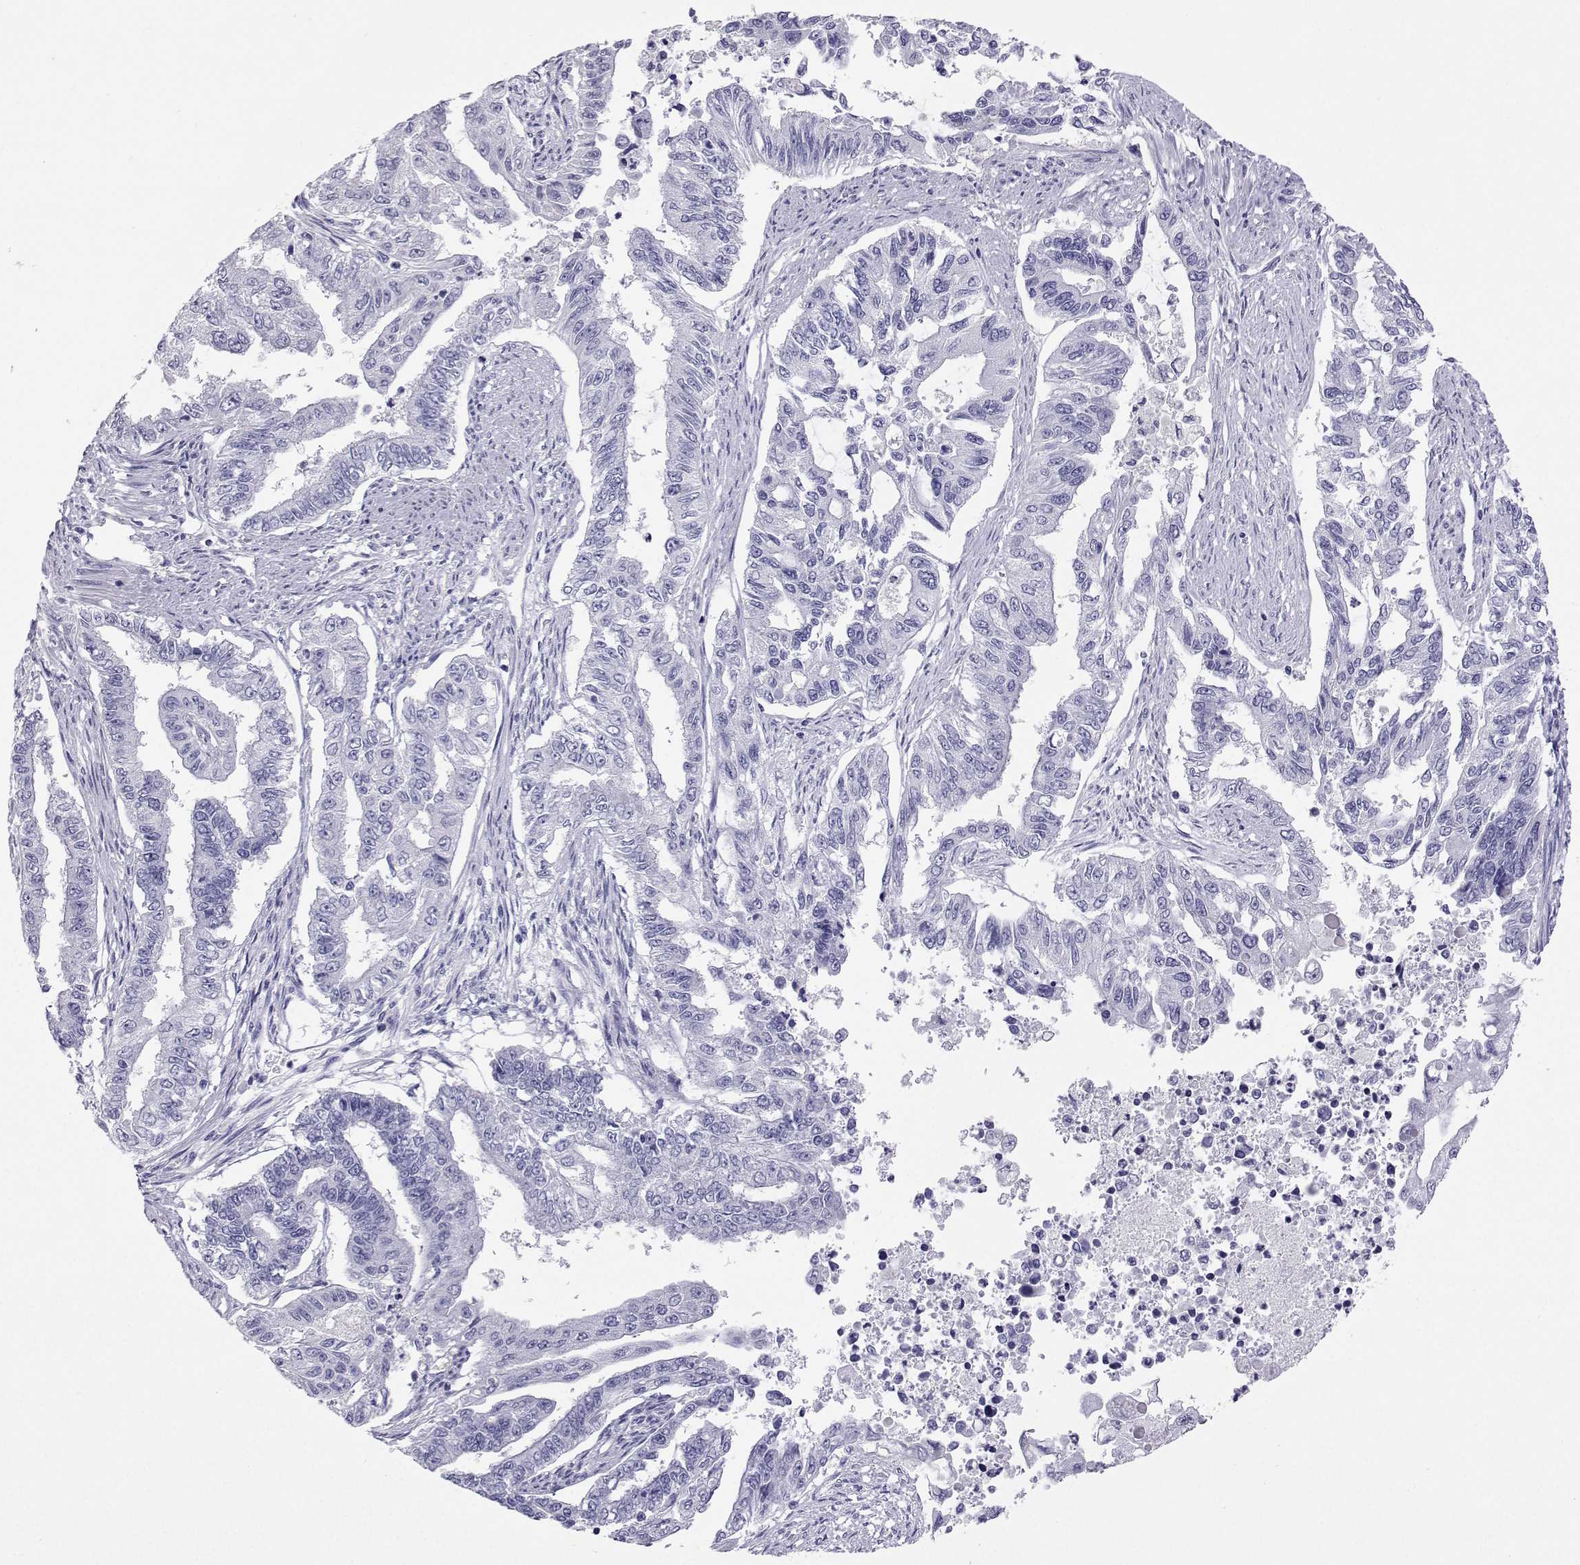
{"staining": {"intensity": "negative", "quantity": "none", "location": "none"}, "tissue": "endometrial cancer", "cell_type": "Tumor cells", "image_type": "cancer", "snomed": [{"axis": "morphology", "description": "Adenocarcinoma, NOS"}, {"axis": "topography", "description": "Uterus"}], "caption": "The micrograph displays no significant positivity in tumor cells of endometrial cancer (adenocarcinoma). (Brightfield microscopy of DAB immunohistochemistry at high magnification).", "gene": "PLIN4", "patient": {"sex": "female", "age": 59}}